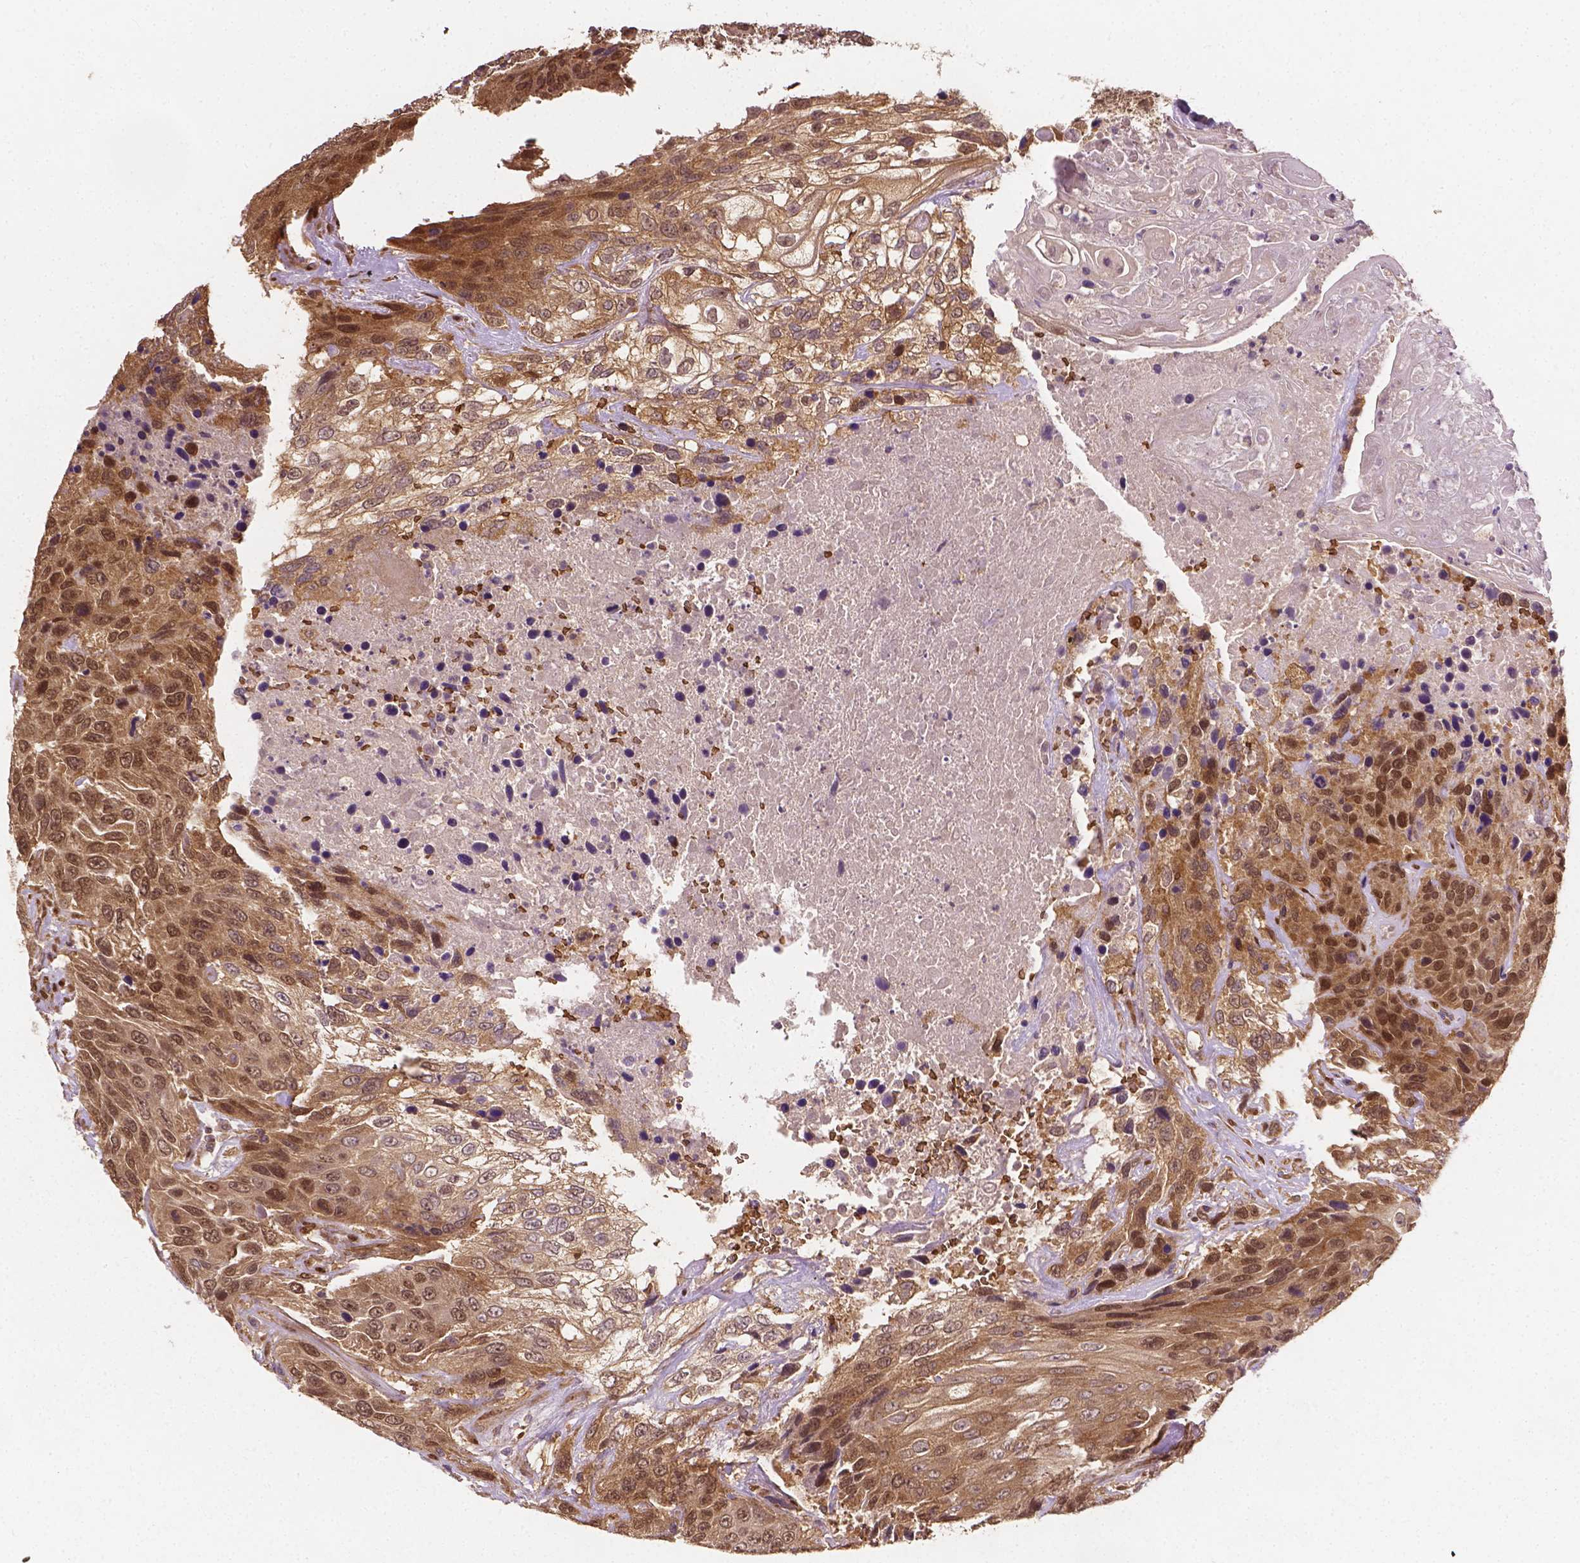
{"staining": {"intensity": "moderate", "quantity": ">75%", "location": "cytoplasmic/membranous,nuclear"}, "tissue": "urothelial cancer", "cell_type": "Tumor cells", "image_type": "cancer", "snomed": [{"axis": "morphology", "description": "Urothelial carcinoma, High grade"}, {"axis": "topography", "description": "Urinary bladder"}], "caption": "Human high-grade urothelial carcinoma stained with a protein marker reveals moderate staining in tumor cells.", "gene": "YAP1", "patient": {"sex": "female", "age": 70}}